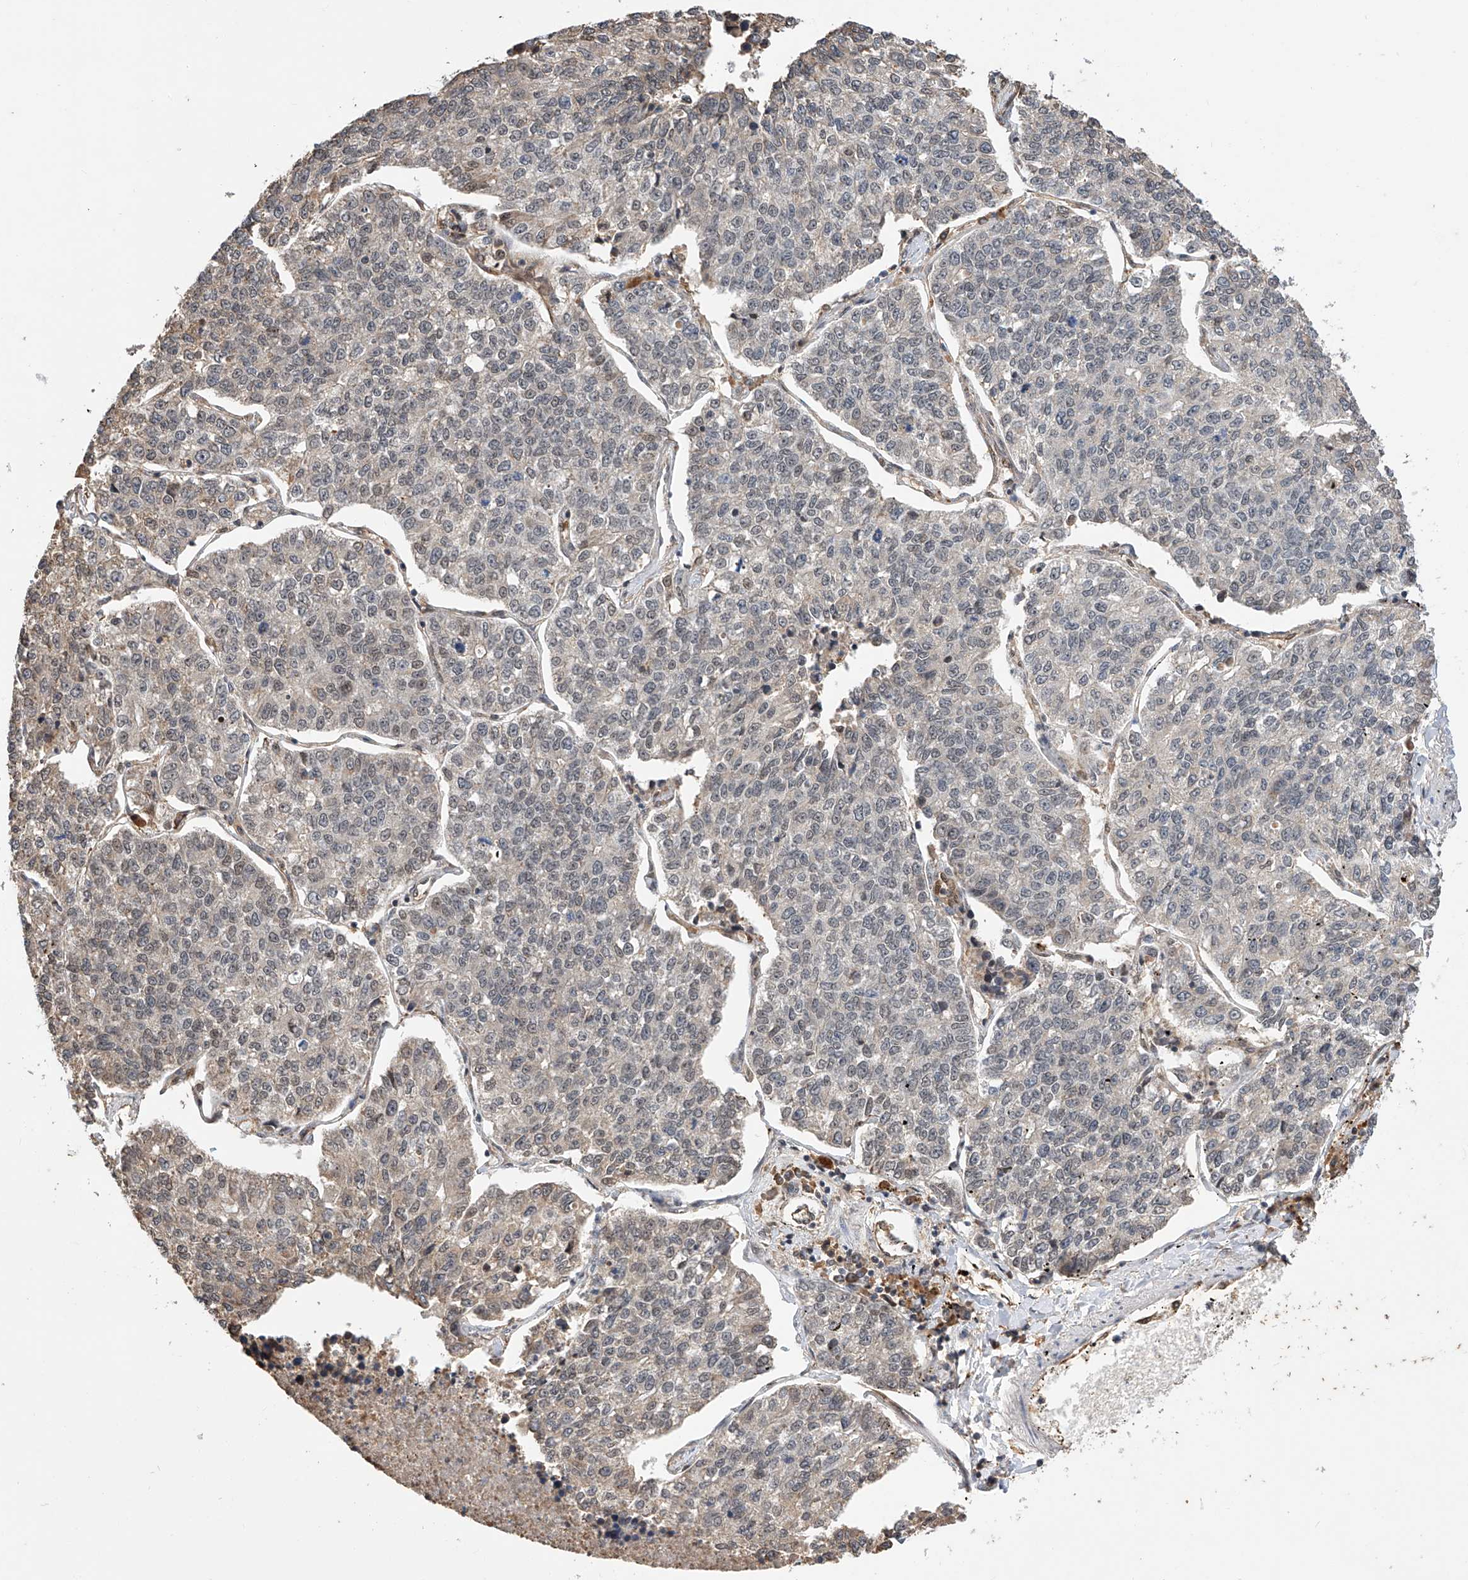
{"staining": {"intensity": "negative", "quantity": "none", "location": "none"}, "tissue": "lung cancer", "cell_type": "Tumor cells", "image_type": "cancer", "snomed": [{"axis": "morphology", "description": "Adenocarcinoma, NOS"}, {"axis": "topography", "description": "Lung"}], "caption": "Human lung adenocarcinoma stained for a protein using immunohistochemistry reveals no staining in tumor cells.", "gene": "RILPL2", "patient": {"sex": "male", "age": 49}}